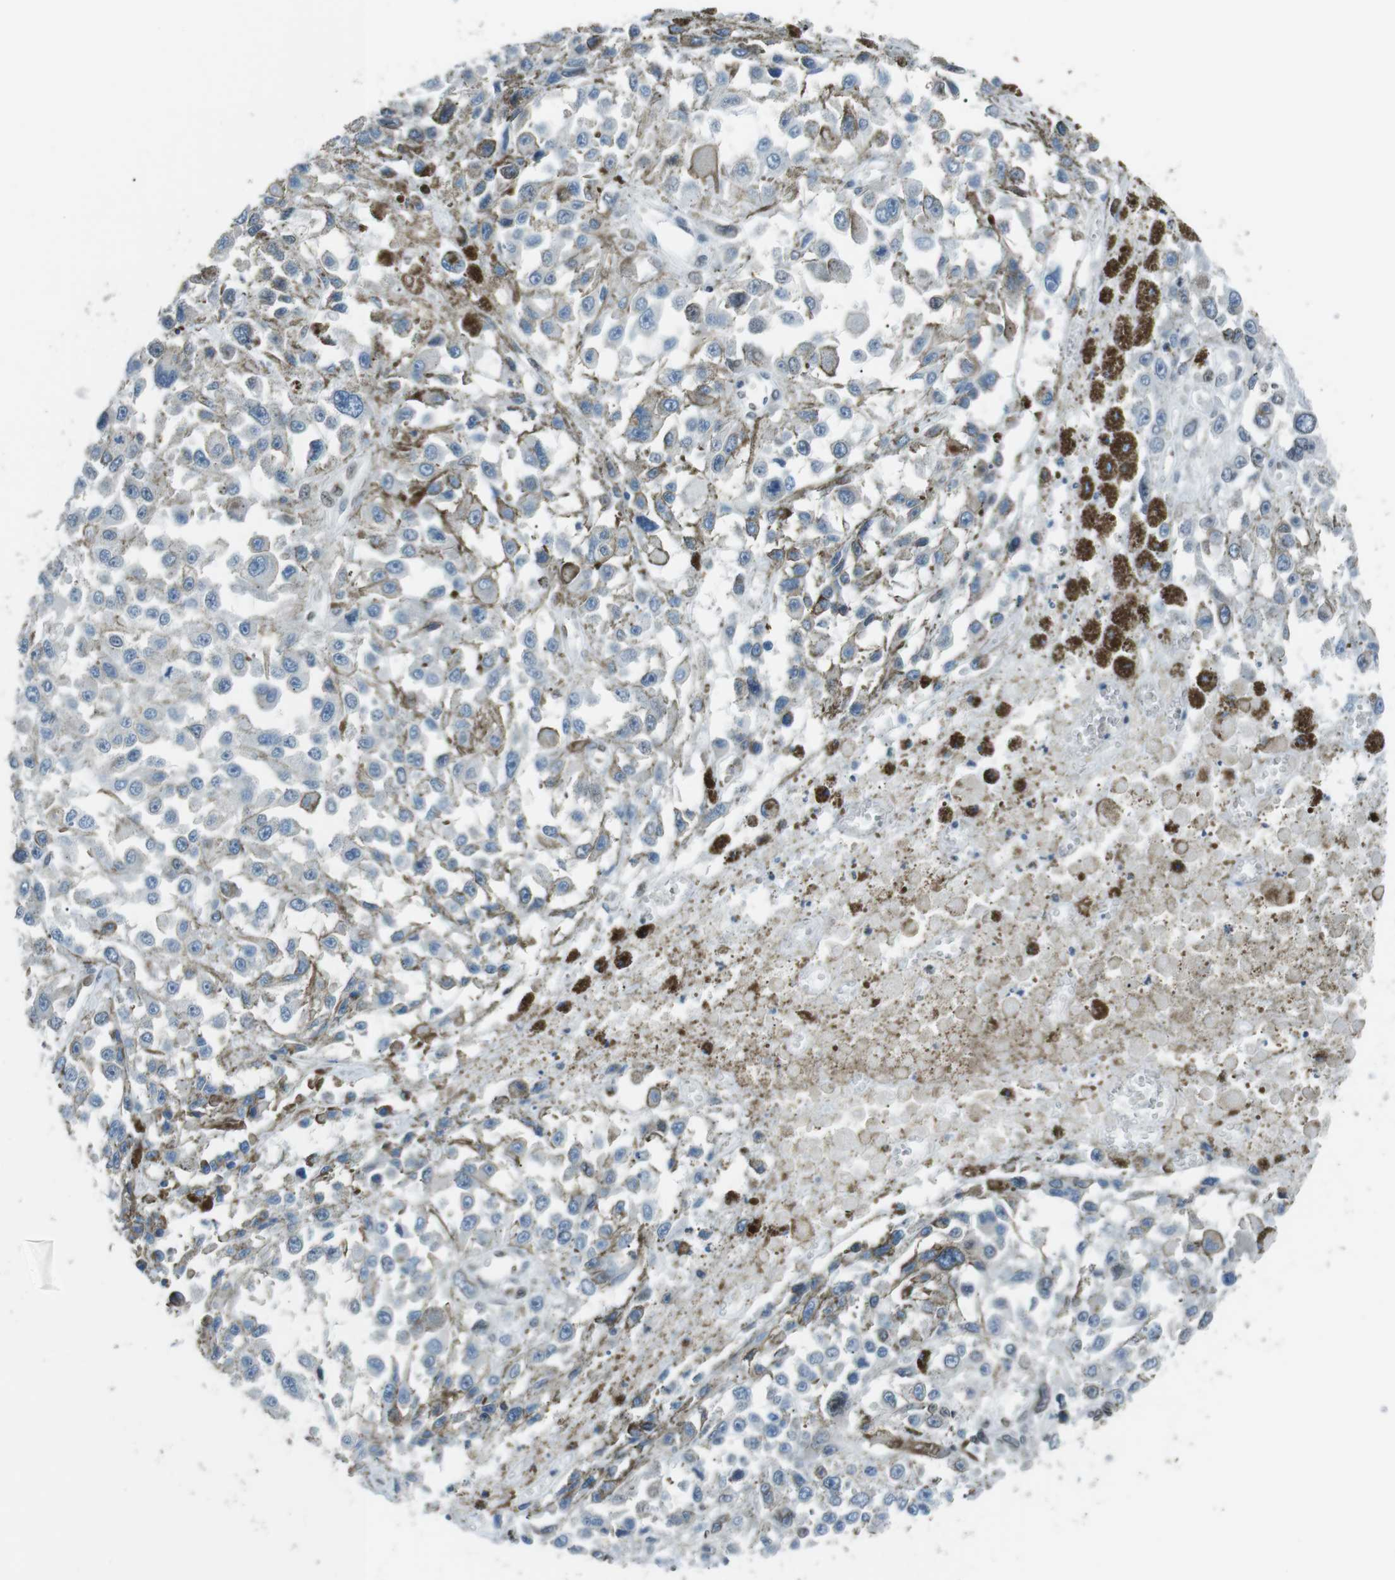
{"staining": {"intensity": "negative", "quantity": "none", "location": "none"}, "tissue": "melanoma", "cell_type": "Tumor cells", "image_type": "cancer", "snomed": [{"axis": "morphology", "description": "Malignant melanoma, Metastatic site"}, {"axis": "topography", "description": "Lymph node"}], "caption": "There is no significant staining in tumor cells of malignant melanoma (metastatic site).", "gene": "TMX4", "patient": {"sex": "male", "age": 59}}